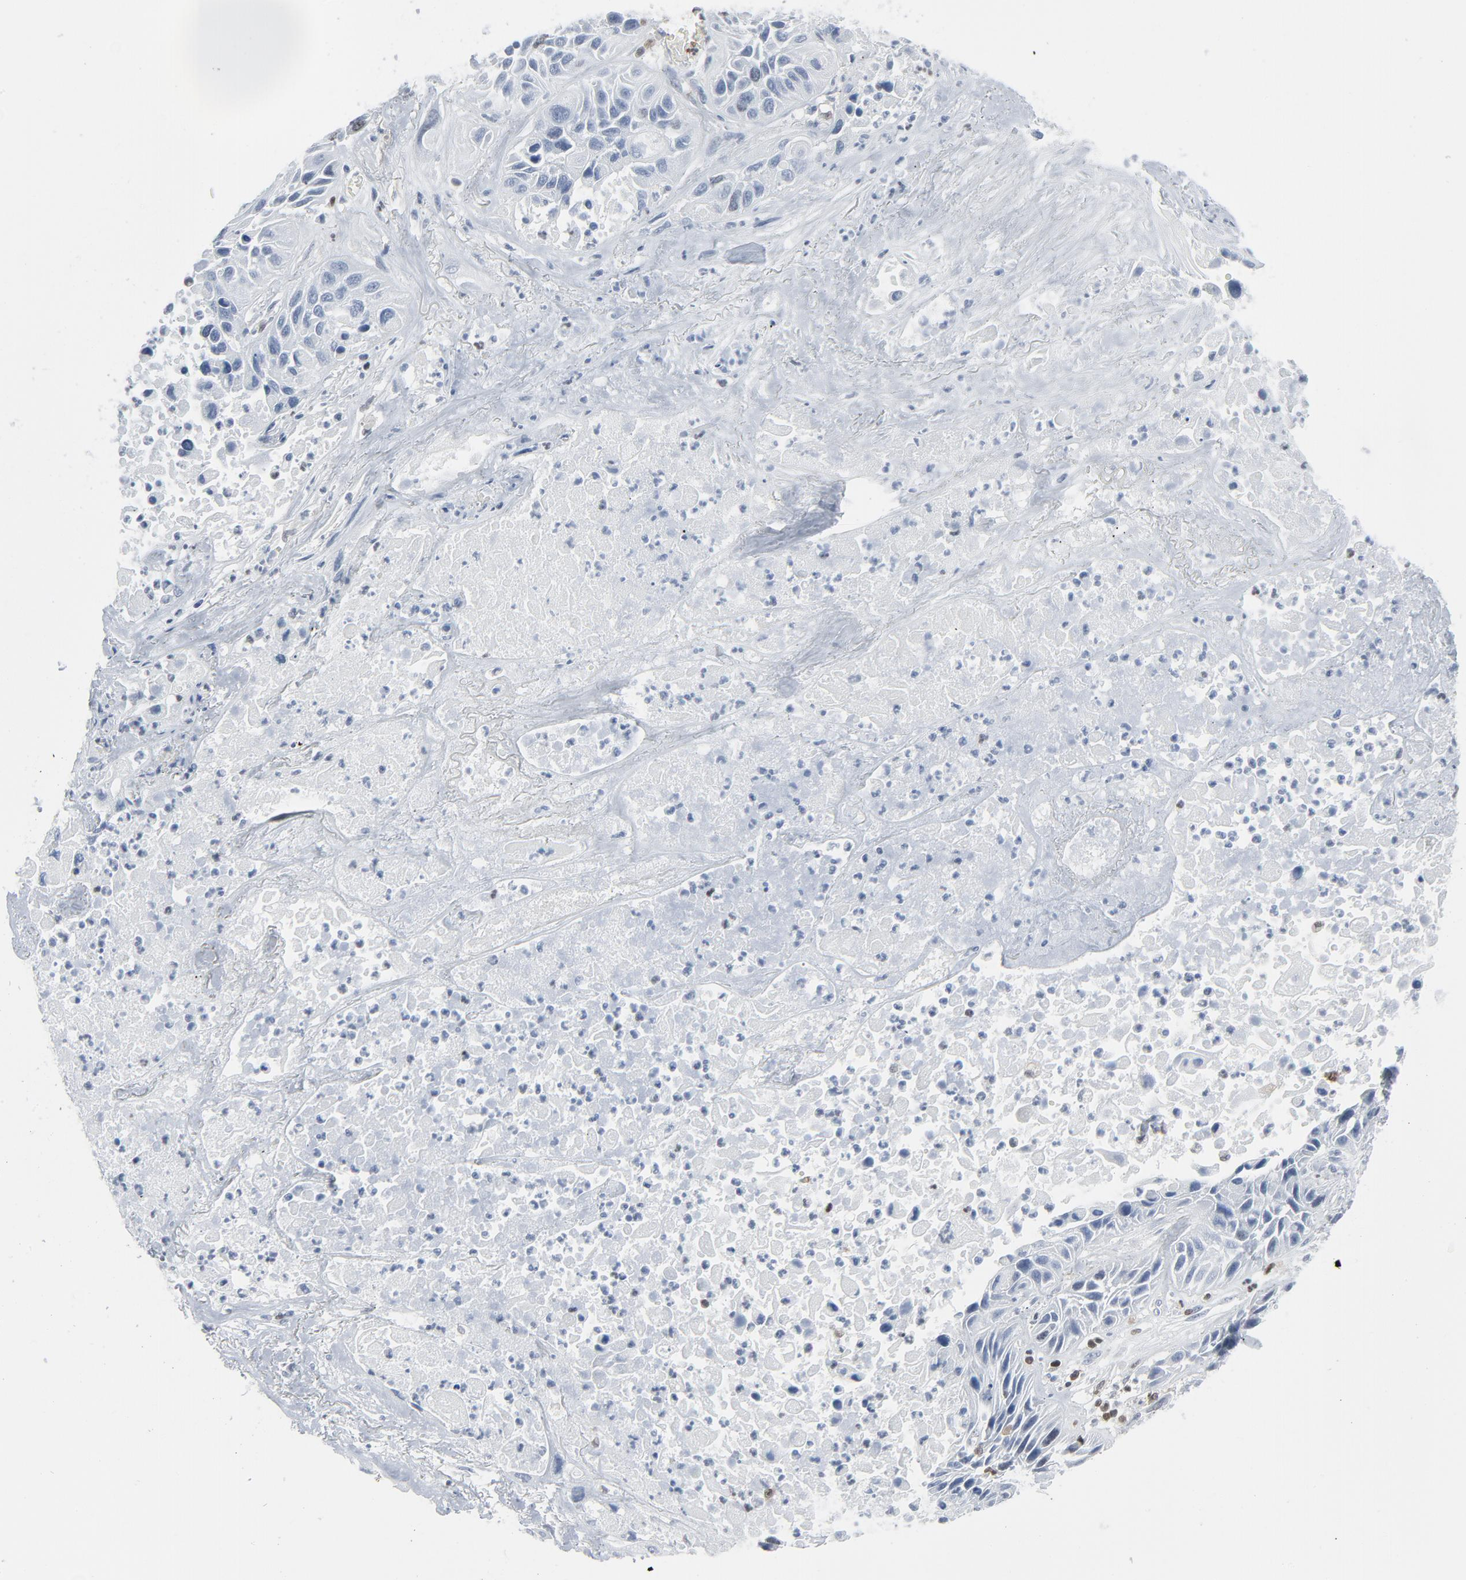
{"staining": {"intensity": "negative", "quantity": "none", "location": "none"}, "tissue": "lung cancer", "cell_type": "Tumor cells", "image_type": "cancer", "snomed": [{"axis": "morphology", "description": "Squamous cell carcinoma, NOS"}, {"axis": "topography", "description": "Lung"}], "caption": "There is no significant positivity in tumor cells of lung cancer.", "gene": "STAT5A", "patient": {"sex": "female", "age": 76}}